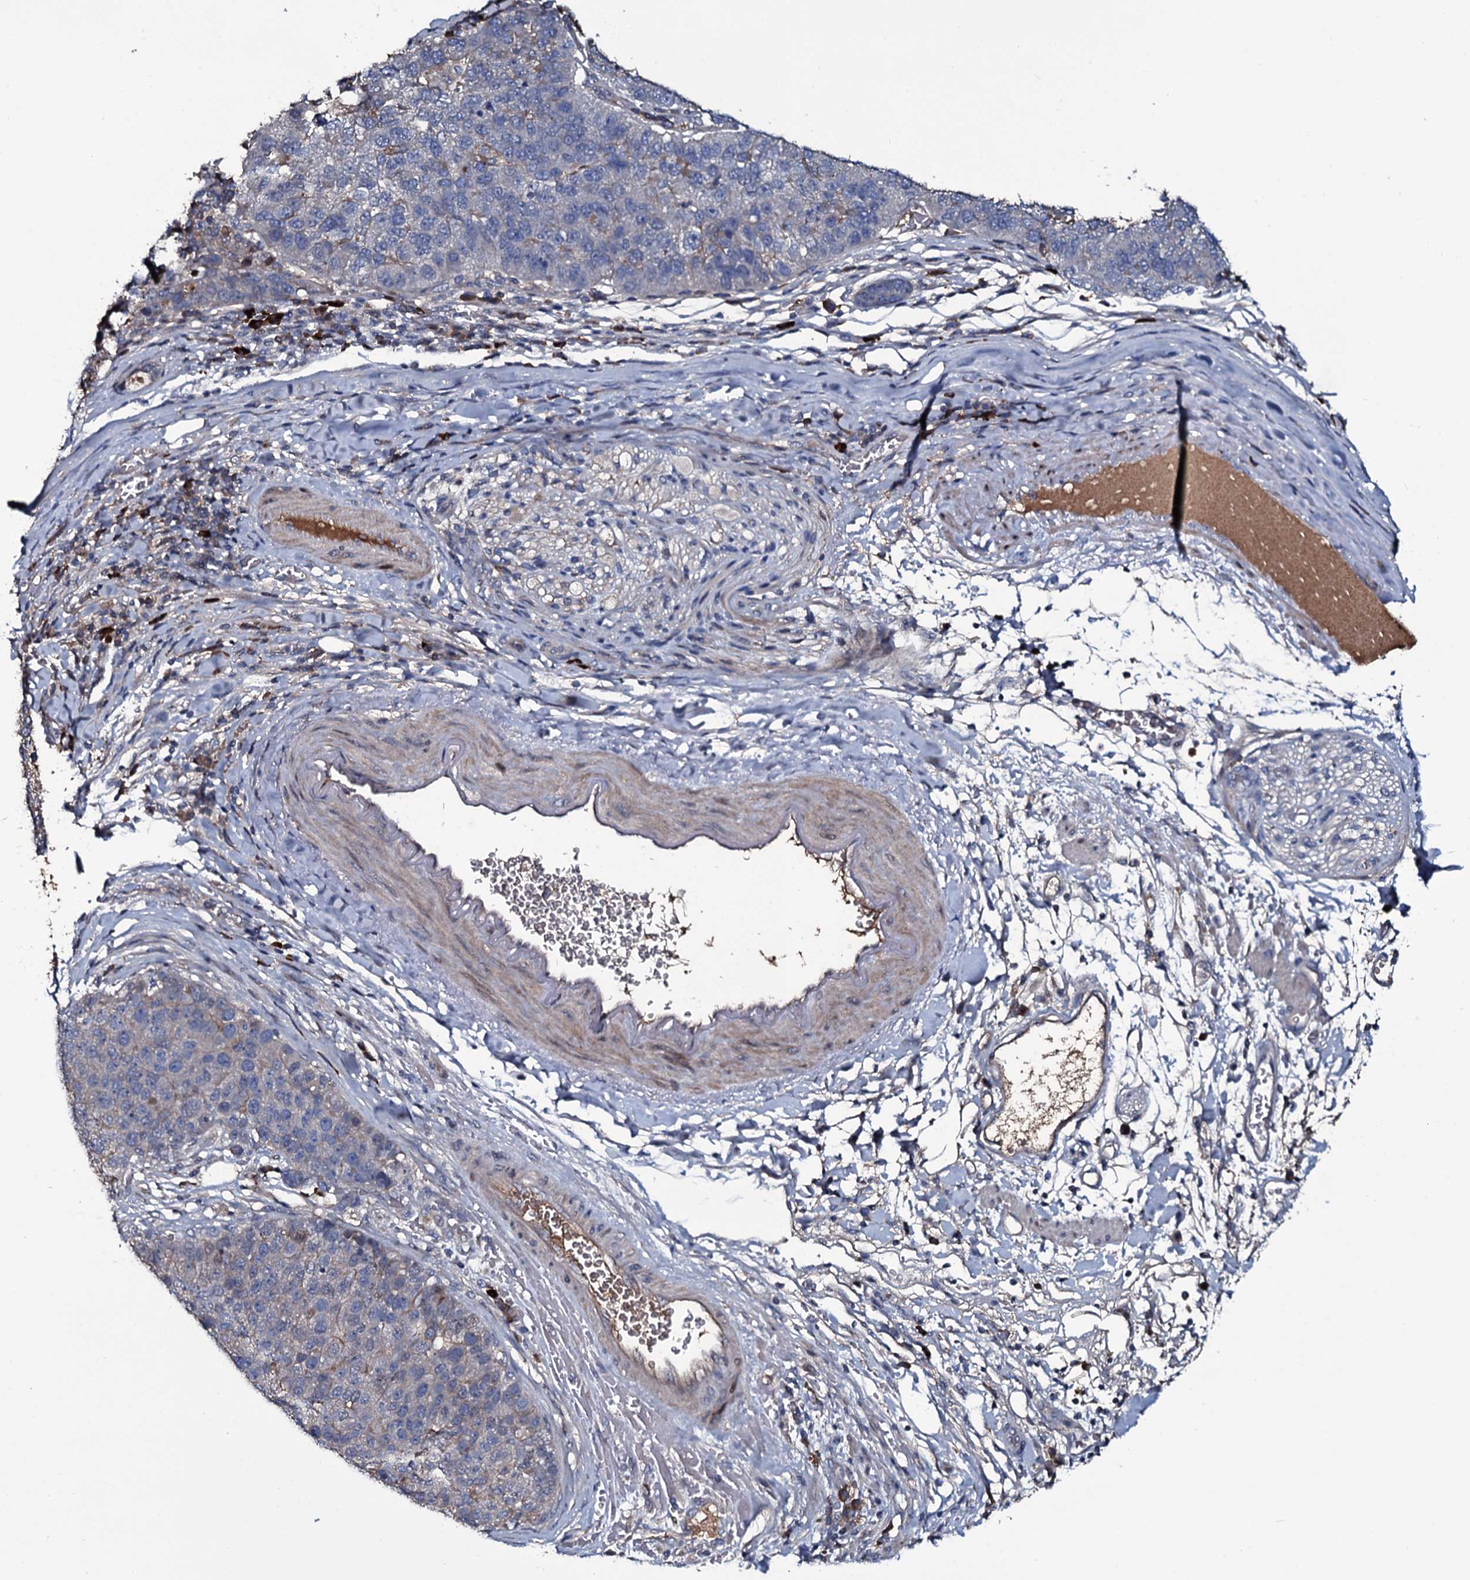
{"staining": {"intensity": "weak", "quantity": "<25%", "location": "cytoplasmic/membranous"}, "tissue": "pancreatic cancer", "cell_type": "Tumor cells", "image_type": "cancer", "snomed": [{"axis": "morphology", "description": "Adenocarcinoma, NOS"}, {"axis": "topography", "description": "Pancreas"}], "caption": "This is a image of immunohistochemistry staining of adenocarcinoma (pancreatic), which shows no staining in tumor cells. Nuclei are stained in blue.", "gene": "LYG2", "patient": {"sex": "female", "age": 61}}